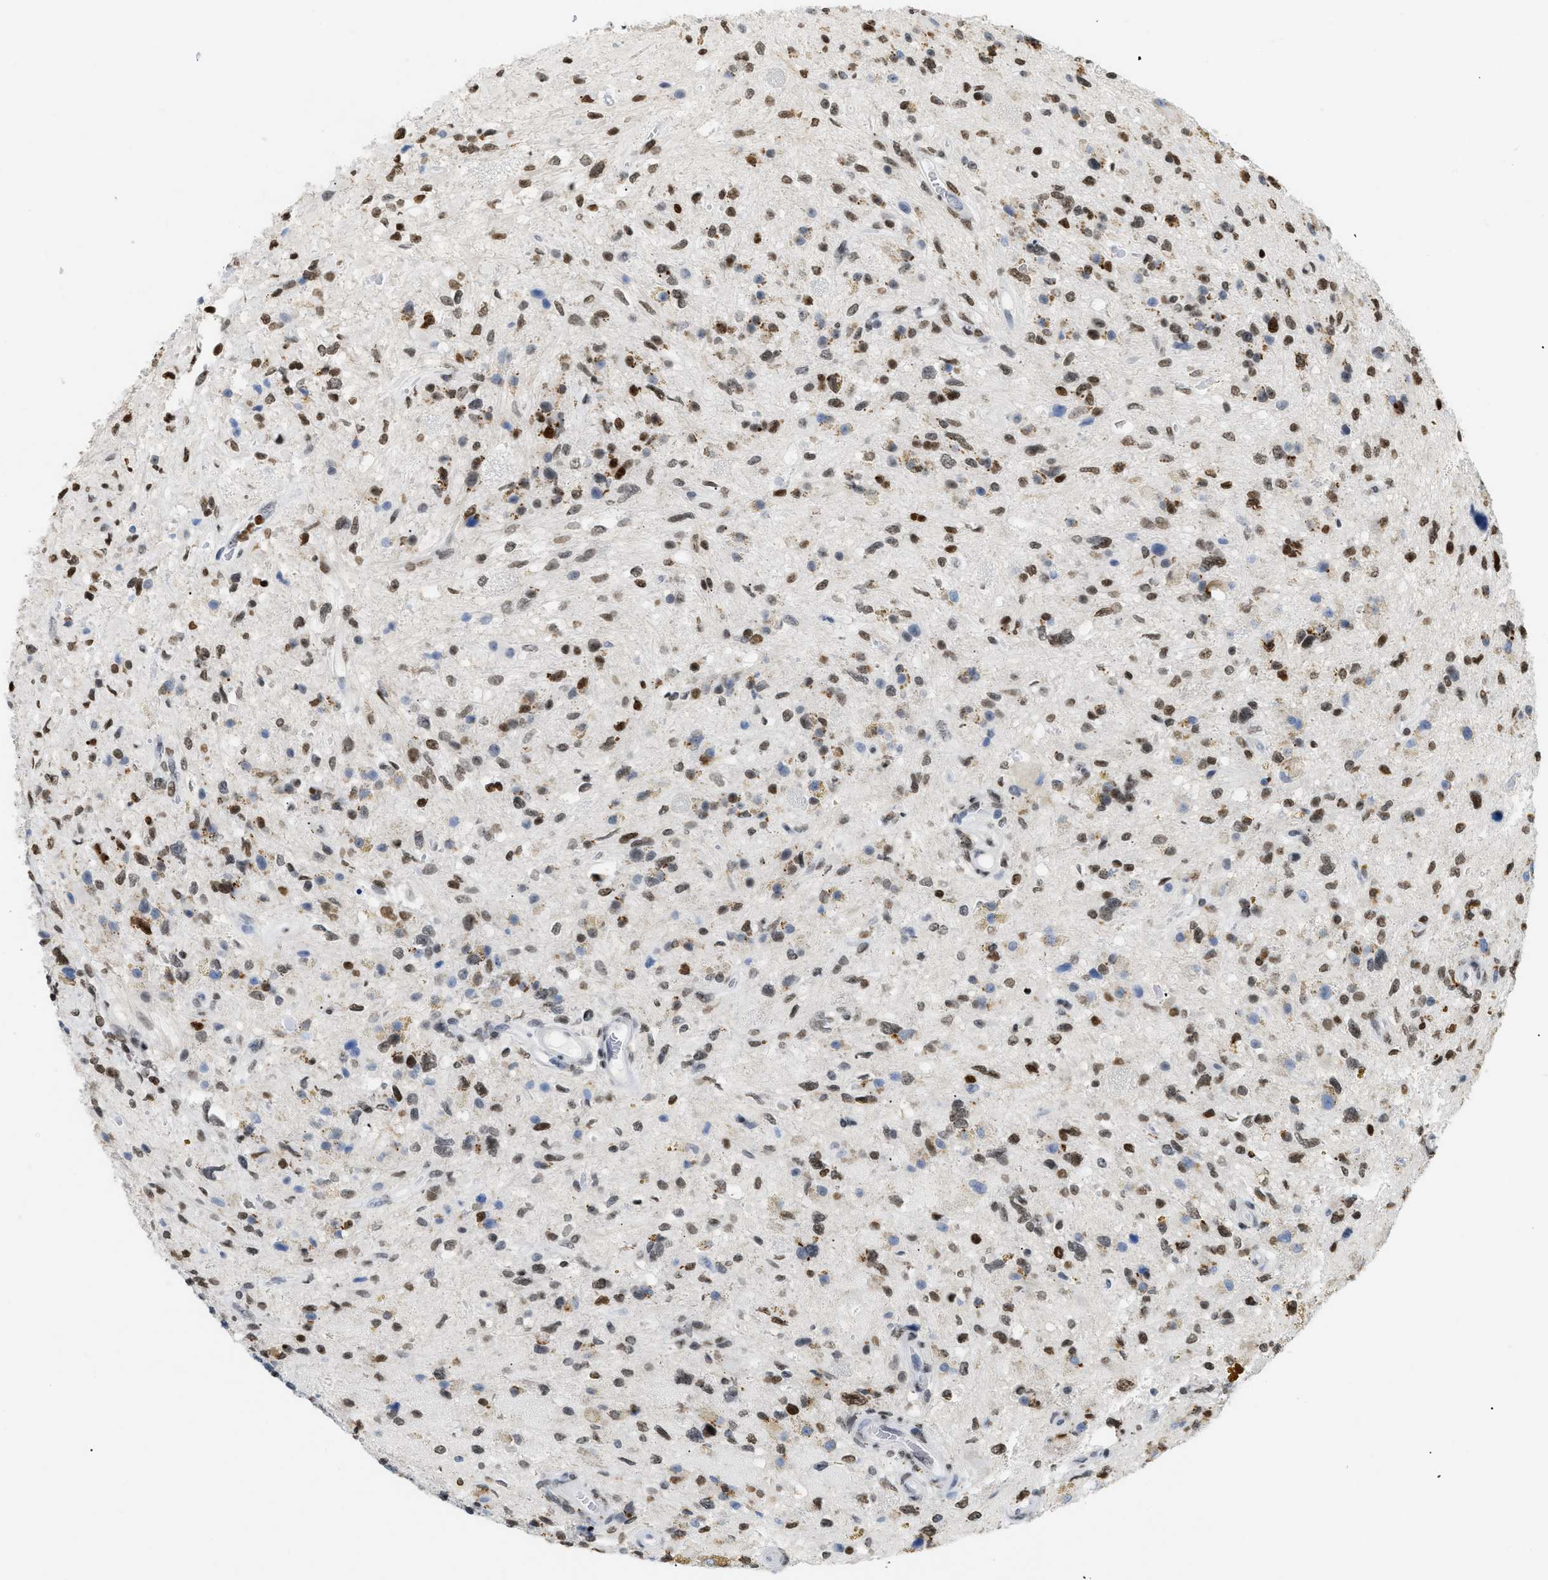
{"staining": {"intensity": "strong", "quantity": ">75%", "location": "nuclear"}, "tissue": "glioma", "cell_type": "Tumor cells", "image_type": "cancer", "snomed": [{"axis": "morphology", "description": "Glioma, malignant, High grade"}, {"axis": "topography", "description": "Brain"}], "caption": "This image demonstrates glioma stained with IHC to label a protein in brown. The nuclear of tumor cells show strong positivity for the protein. Nuclei are counter-stained blue.", "gene": "HMGN2", "patient": {"sex": "male", "age": 33}}